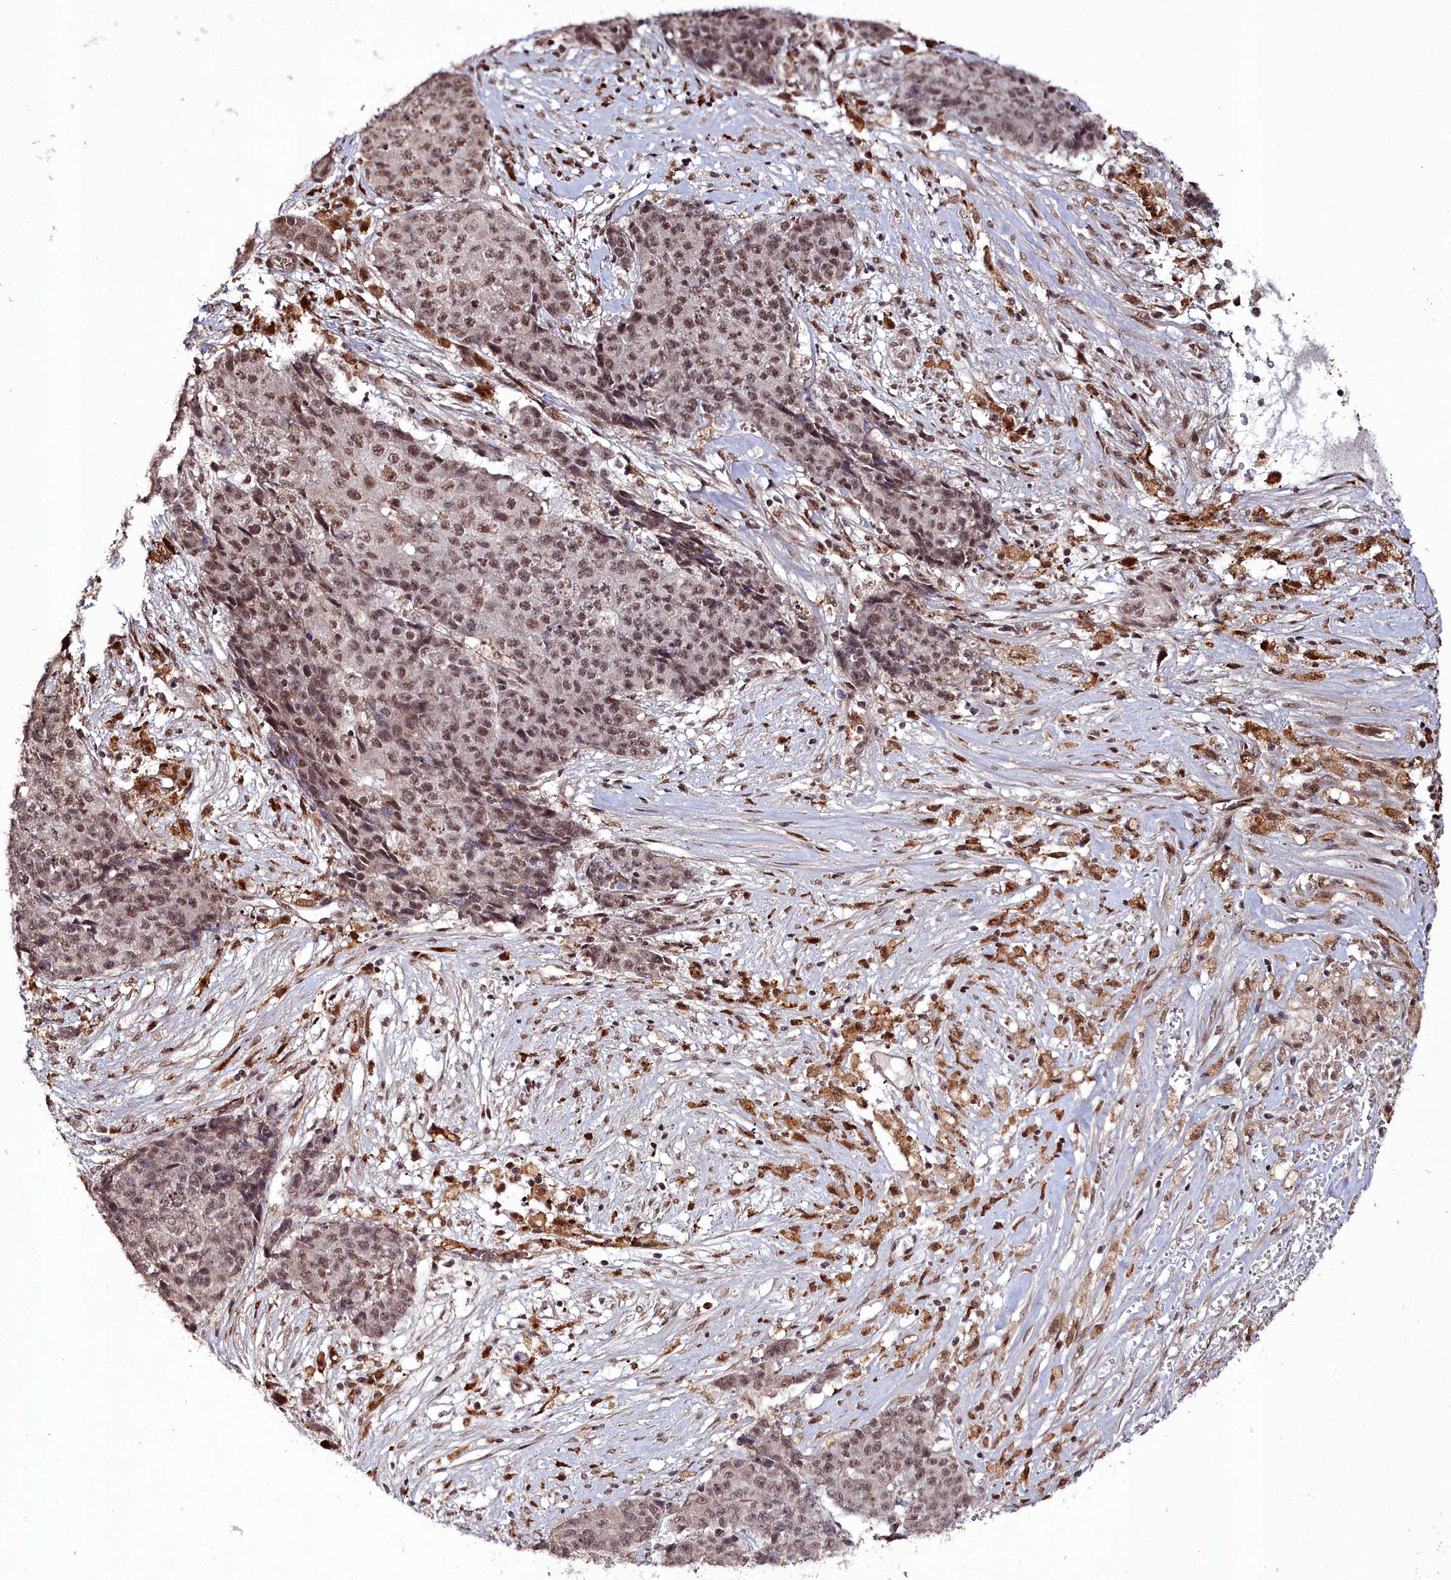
{"staining": {"intensity": "moderate", "quantity": "25%-75%", "location": "nuclear"}, "tissue": "ovarian cancer", "cell_type": "Tumor cells", "image_type": "cancer", "snomed": [{"axis": "morphology", "description": "Carcinoma, endometroid"}, {"axis": "topography", "description": "Ovary"}], "caption": "Ovarian cancer (endometroid carcinoma) stained for a protein (brown) reveals moderate nuclear positive expression in about 25%-75% of tumor cells.", "gene": "CXXC1", "patient": {"sex": "female", "age": 42}}